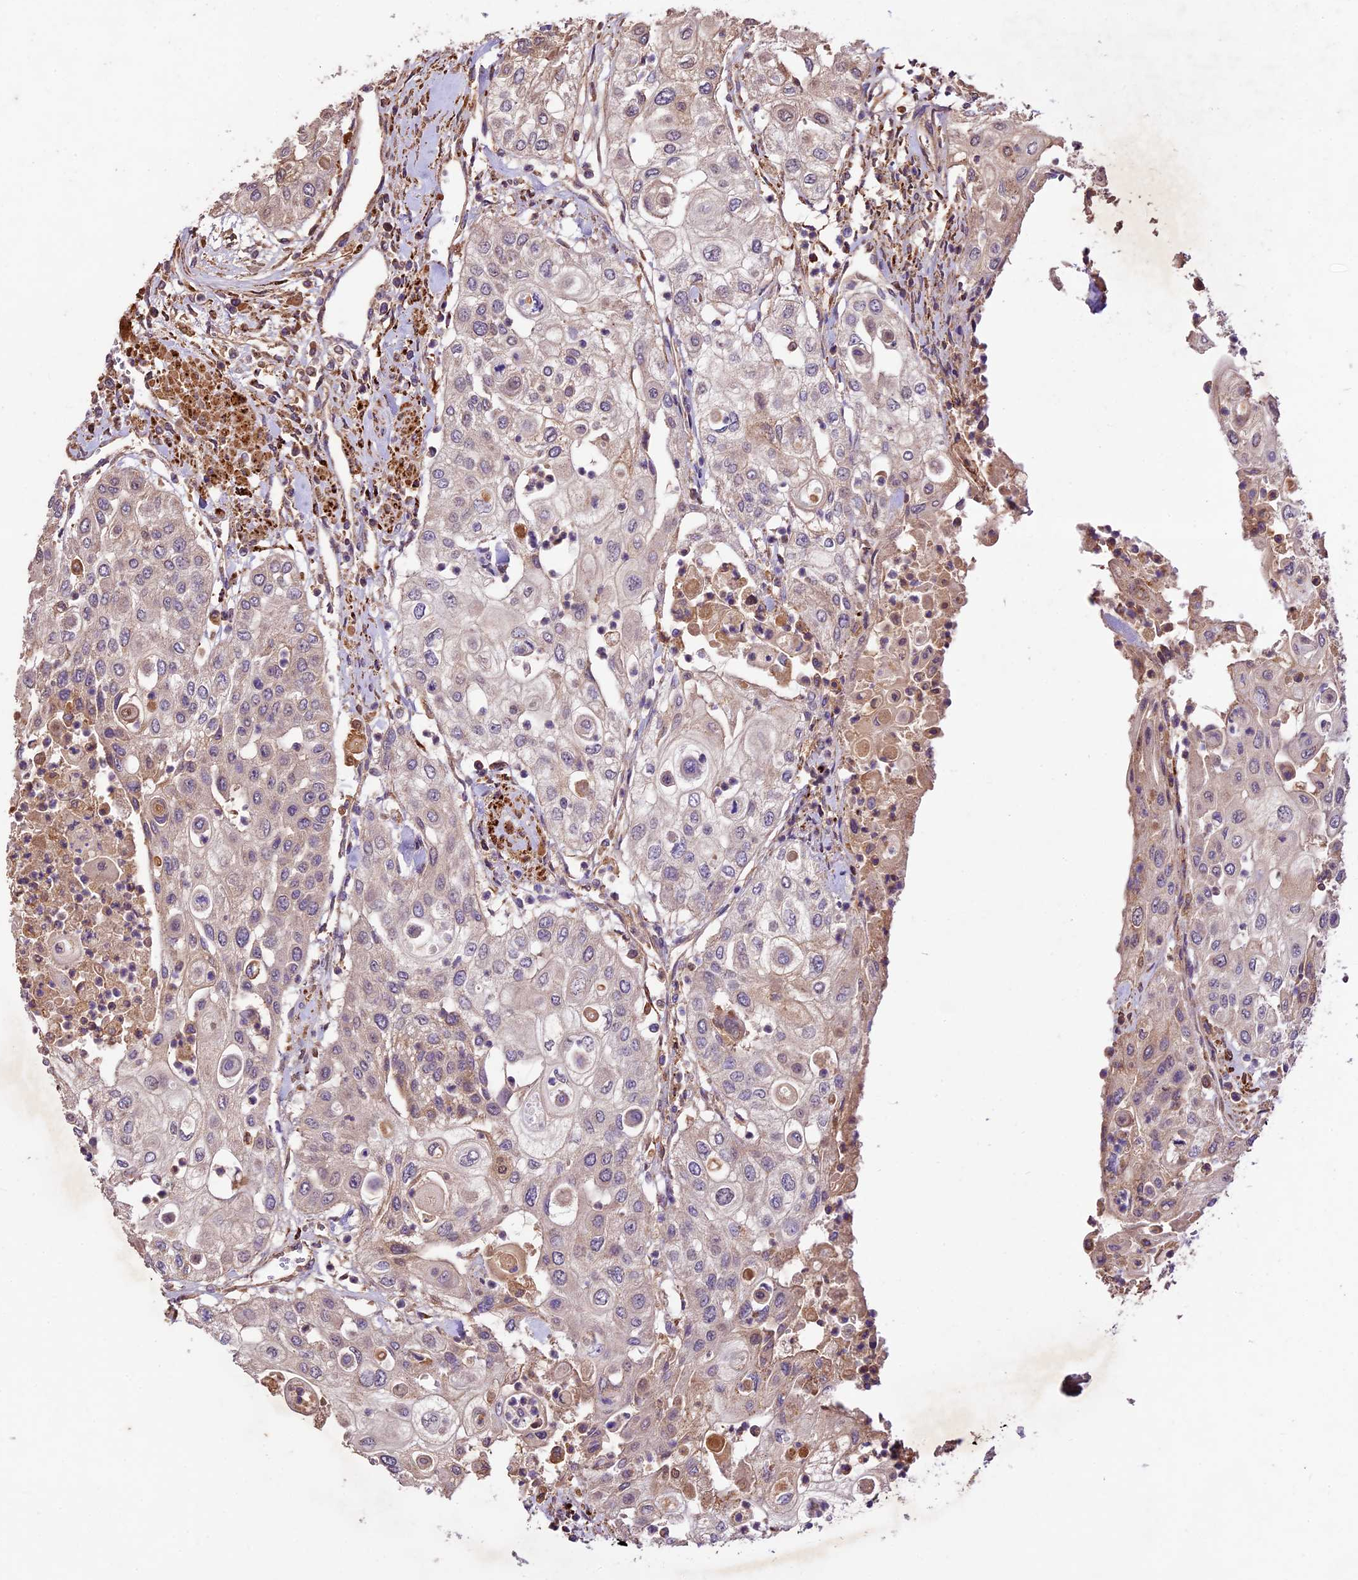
{"staining": {"intensity": "negative", "quantity": "none", "location": "none"}, "tissue": "urothelial cancer", "cell_type": "Tumor cells", "image_type": "cancer", "snomed": [{"axis": "morphology", "description": "Urothelial carcinoma, High grade"}, {"axis": "topography", "description": "Urinary bladder"}], "caption": "The micrograph demonstrates no staining of tumor cells in high-grade urothelial carcinoma.", "gene": "CRLF1", "patient": {"sex": "female", "age": 79}}